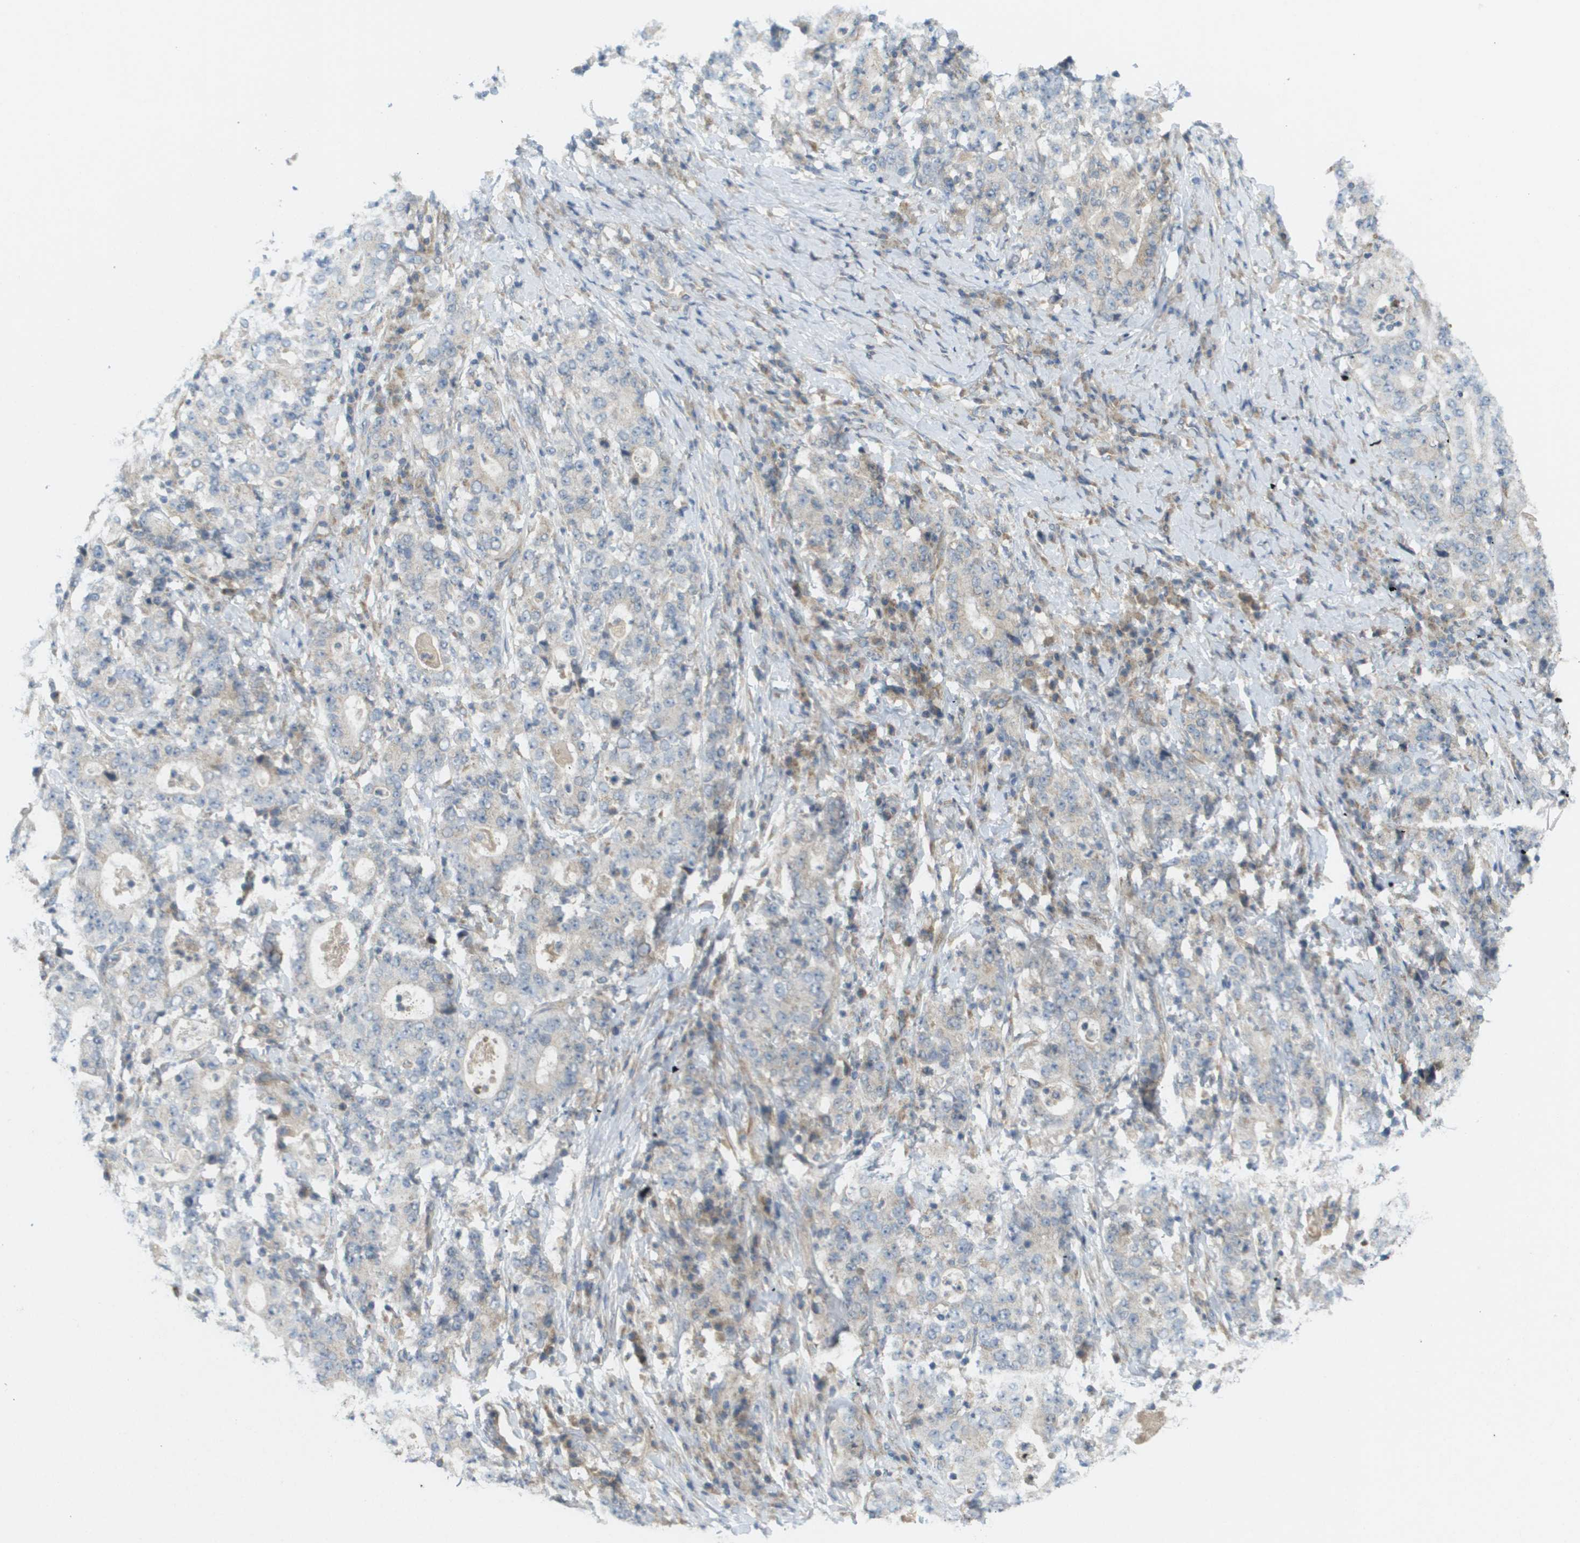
{"staining": {"intensity": "negative", "quantity": "none", "location": "none"}, "tissue": "stomach cancer", "cell_type": "Tumor cells", "image_type": "cancer", "snomed": [{"axis": "morphology", "description": "Normal tissue, NOS"}, {"axis": "morphology", "description": "Adenocarcinoma, NOS"}, {"axis": "topography", "description": "Stomach, upper"}, {"axis": "topography", "description": "Stomach"}], "caption": "IHC of human stomach cancer displays no positivity in tumor cells.", "gene": "PROC", "patient": {"sex": "male", "age": 59}}